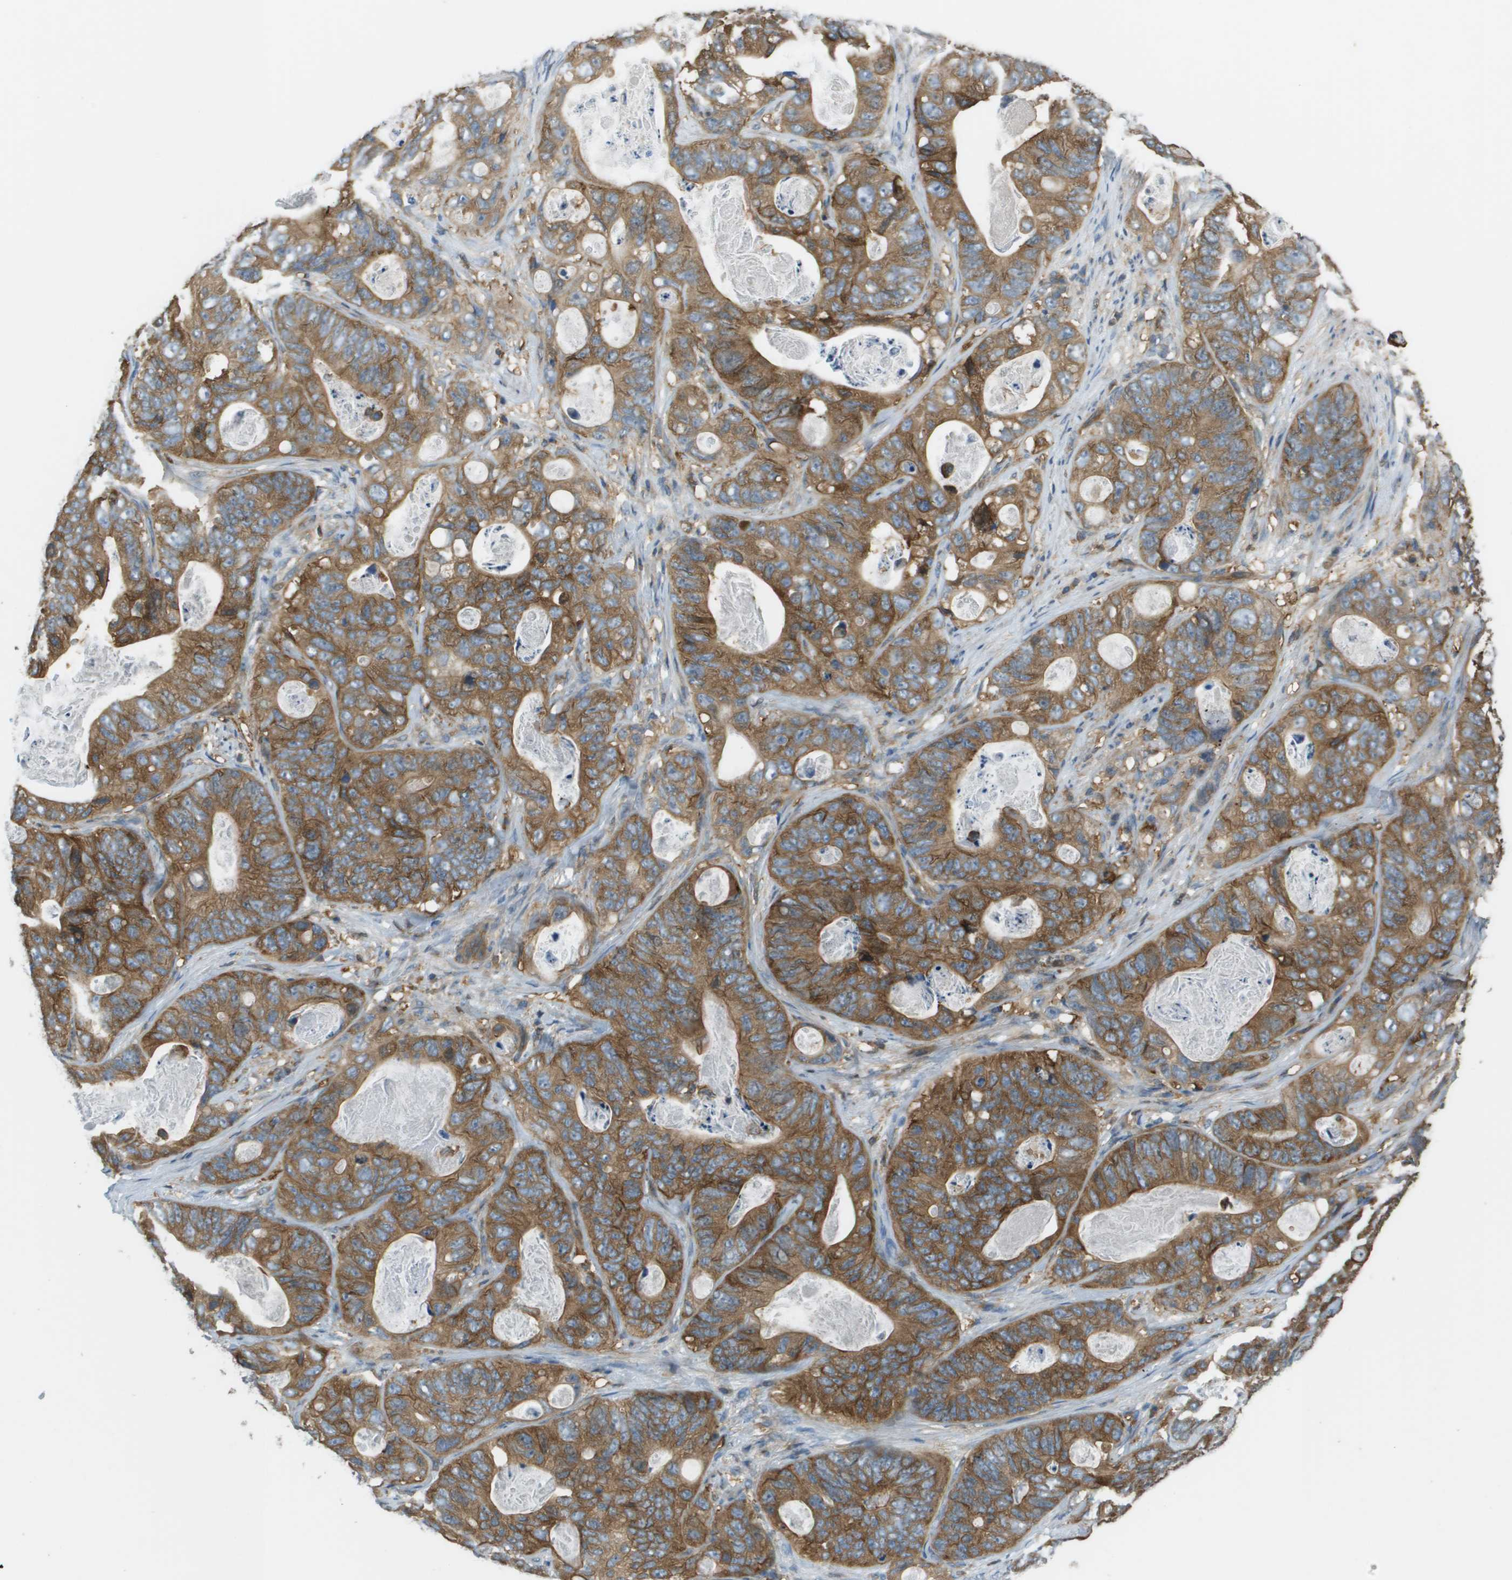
{"staining": {"intensity": "moderate", "quantity": ">75%", "location": "cytoplasmic/membranous"}, "tissue": "stomach cancer", "cell_type": "Tumor cells", "image_type": "cancer", "snomed": [{"axis": "morphology", "description": "Adenocarcinoma, NOS"}, {"axis": "topography", "description": "Stomach"}], "caption": "Brown immunohistochemical staining in human stomach adenocarcinoma exhibits moderate cytoplasmic/membranous expression in approximately >75% of tumor cells.", "gene": "CORO1B", "patient": {"sex": "female", "age": 89}}